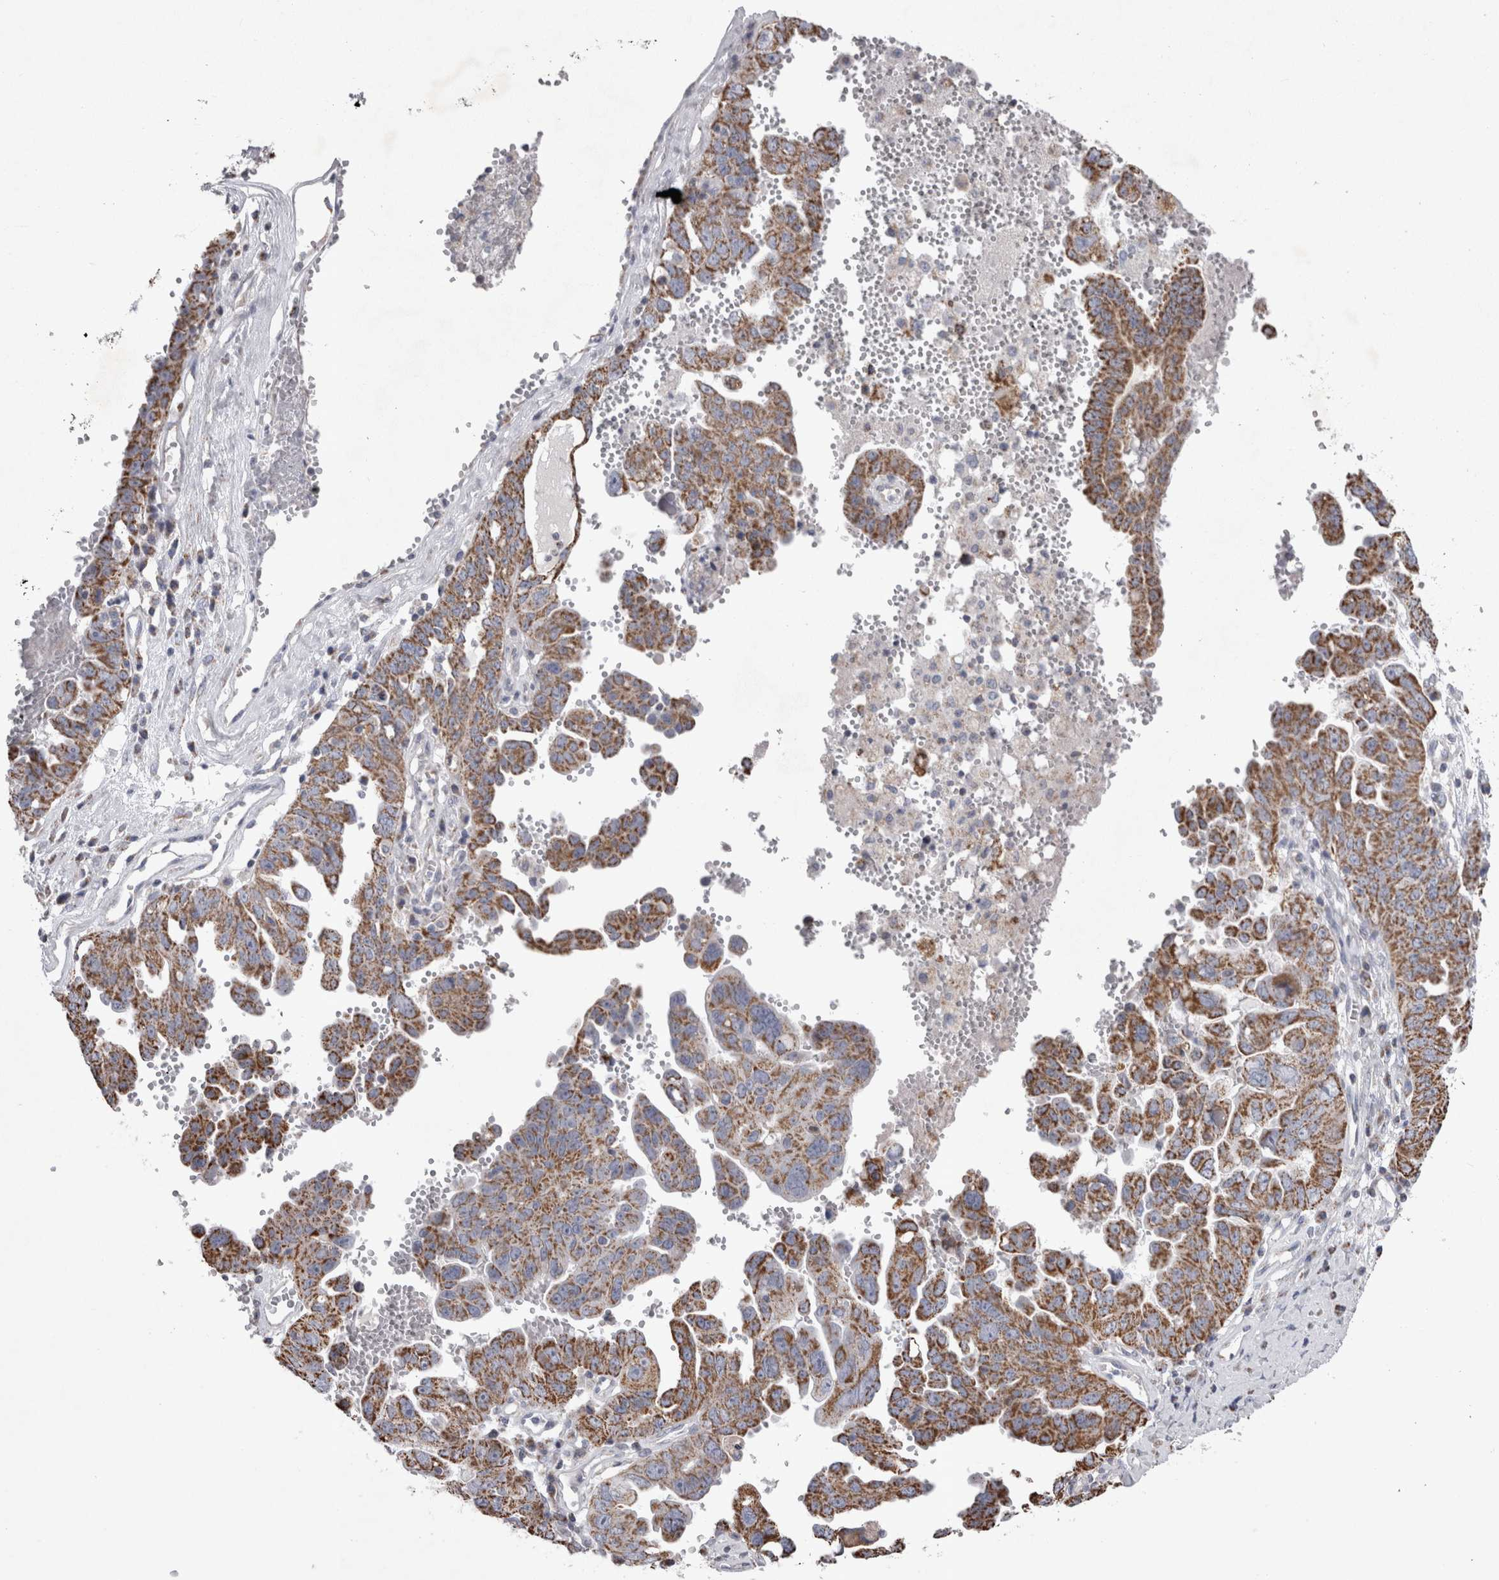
{"staining": {"intensity": "moderate", "quantity": ">75%", "location": "cytoplasmic/membranous"}, "tissue": "ovarian cancer", "cell_type": "Tumor cells", "image_type": "cancer", "snomed": [{"axis": "morphology", "description": "Carcinoma, endometroid"}, {"axis": "topography", "description": "Ovary"}], "caption": "Immunohistochemistry (DAB (3,3'-diaminobenzidine)) staining of human endometroid carcinoma (ovarian) shows moderate cytoplasmic/membranous protein expression in approximately >75% of tumor cells. (Stains: DAB in brown, nuclei in blue, Microscopy: brightfield microscopy at high magnification).", "gene": "HDHD3", "patient": {"sex": "female", "age": 62}}